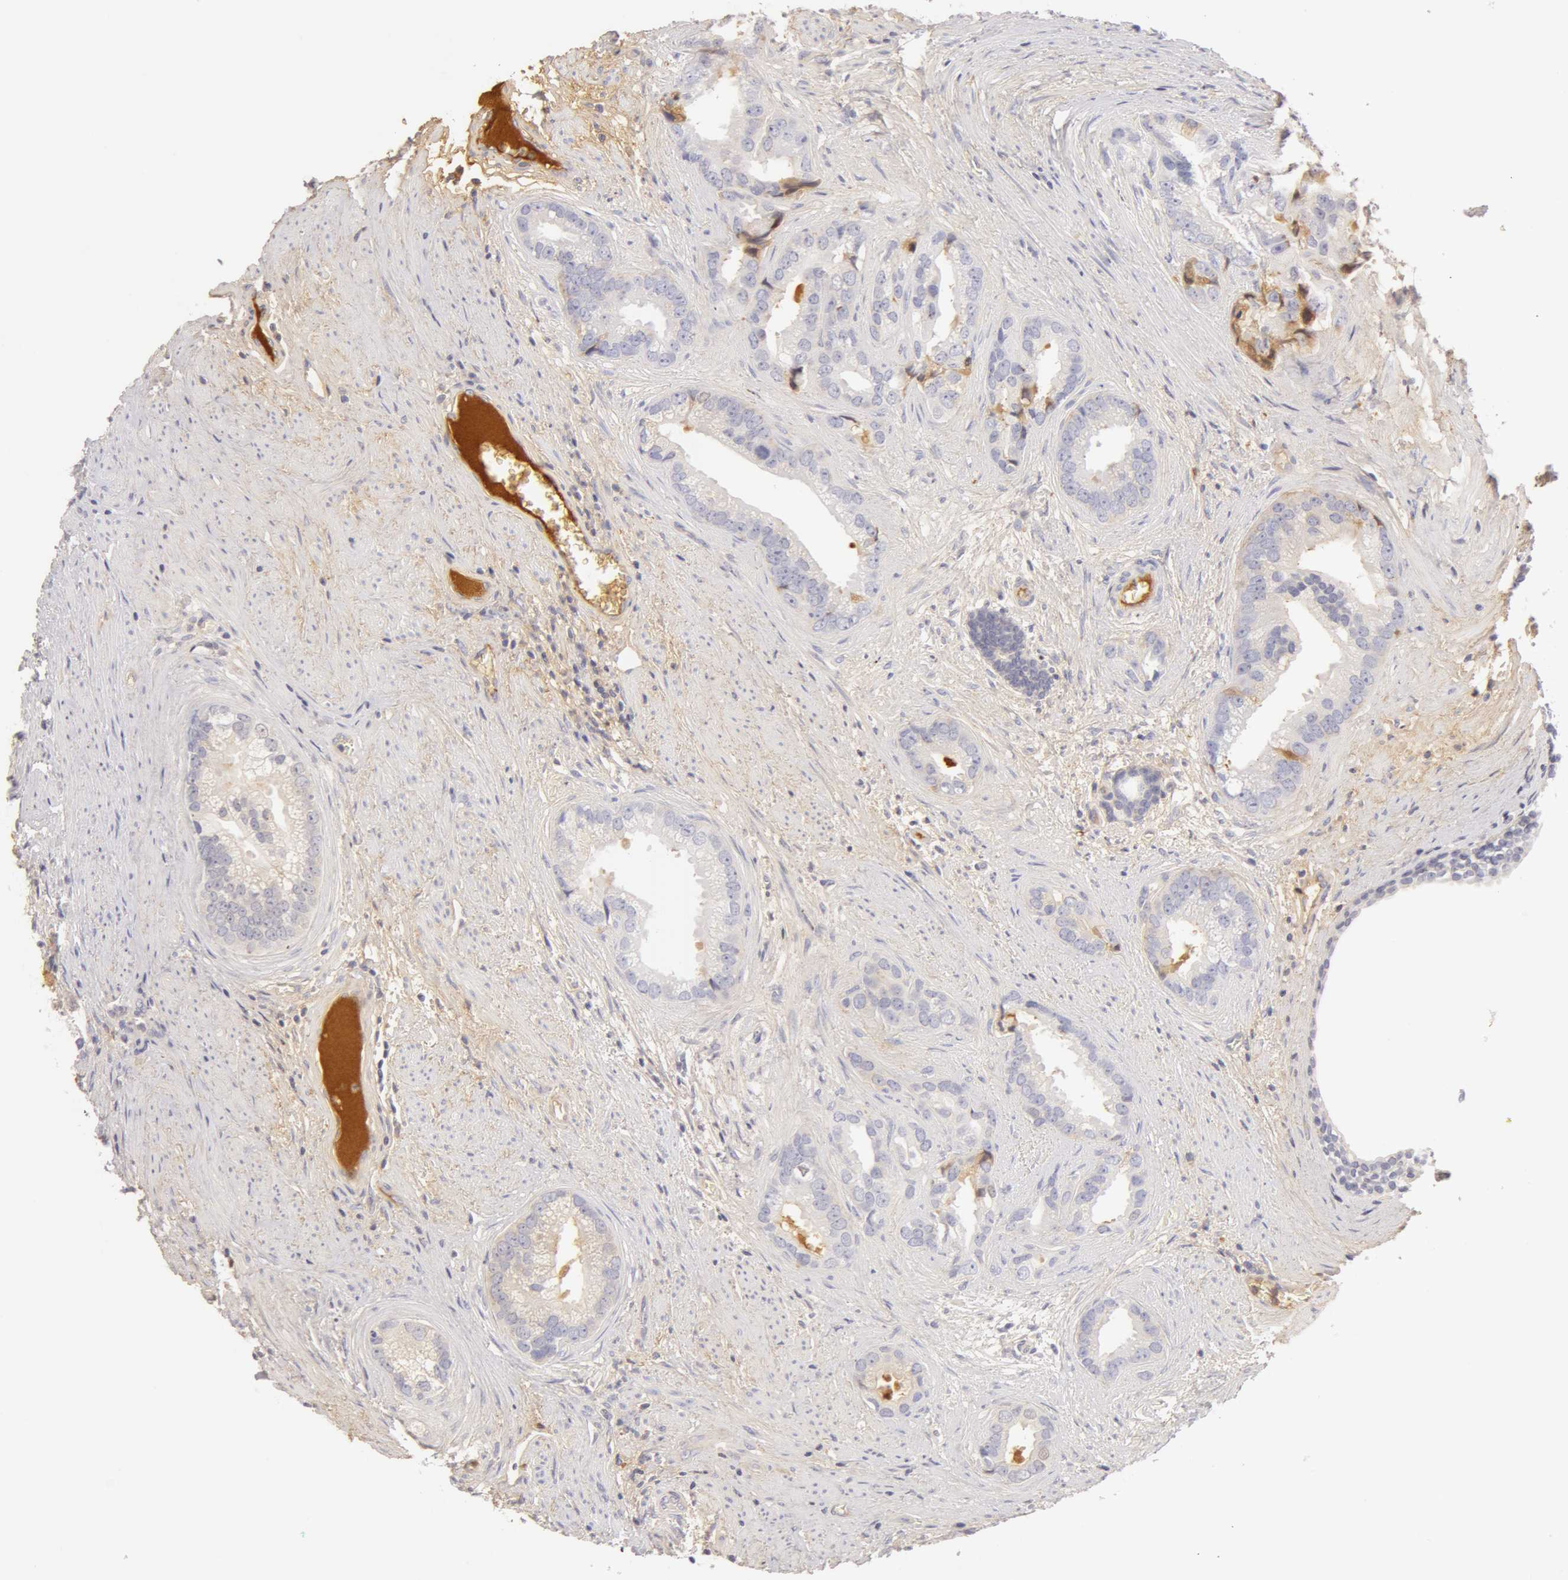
{"staining": {"intensity": "negative", "quantity": "none", "location": "none"}, "tissue": "prostate cancer", "cell_type": "Tumor cells", "image_type": "cancer", "snomed": [{"axis": "morphology", "description": "Adenocarcinoma, Low grade"}, {"axis": "topography", "description": "Prostate"}], "caption": "This is an immunohistochemistry micrograph of human prostate cancer (low-grade adenocarcinoma). There is no expression in tumor cells.", "gene": "GC", "patient": {"sex": "male", "age": 71}}